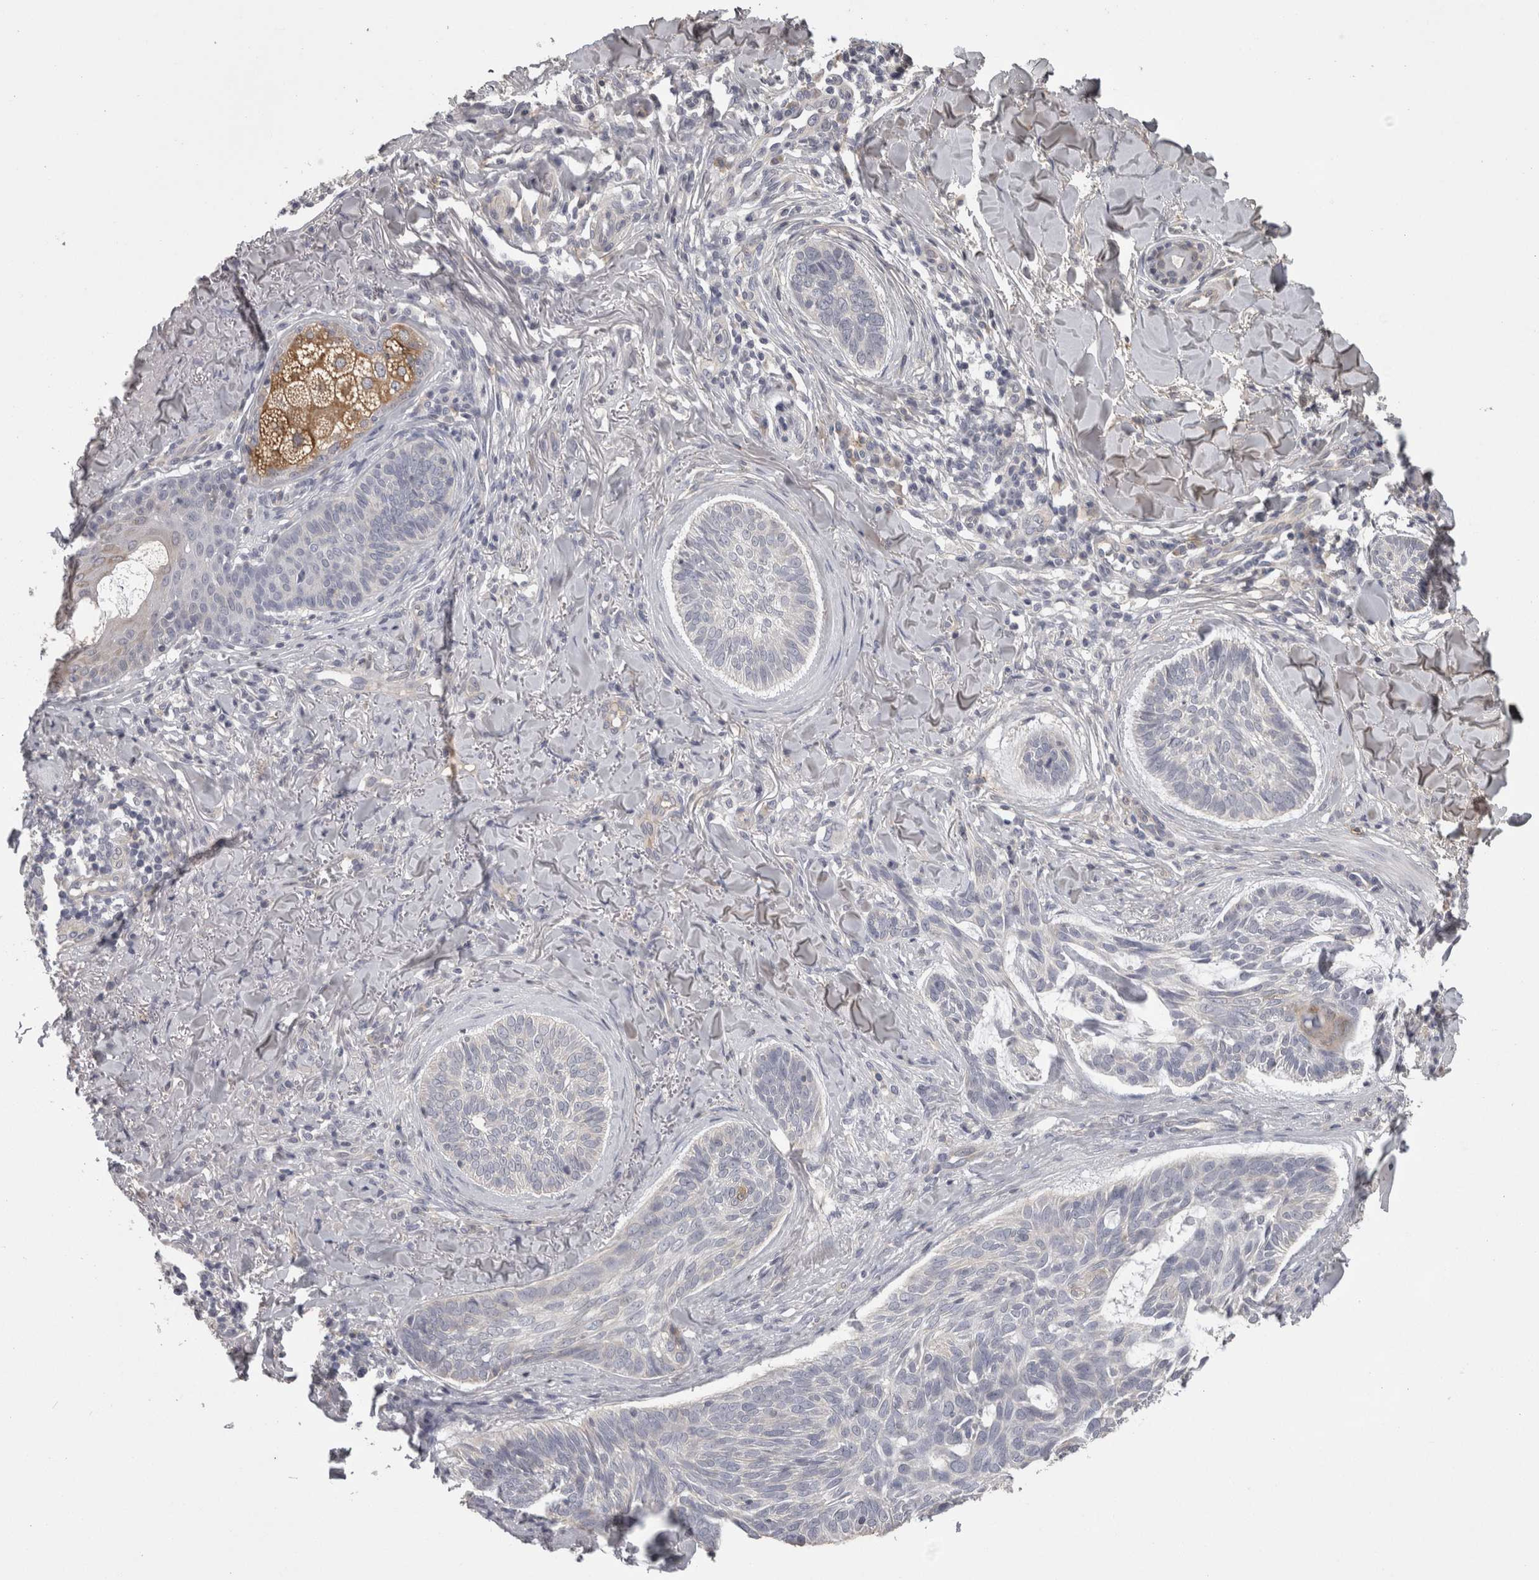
{"staining": {"intensity": "negative", "quantity": "none", "location": "none"}, "tissue": "skin cancer", "cell_type": "Tumor cells", "image_type": "cancer", "snomed": [{"axis": "morphology", "description": "Basal cell carcinoma"}, {"axis": "topography", "description": "Skin"}], "caption": "This is an immunohistochemistry (IHC) histopathology image of skin basal cell carcinoma. There is no positivity in tumor cells.", "gene": "PON3", "patient": {"sex": "male", "age": 43}}